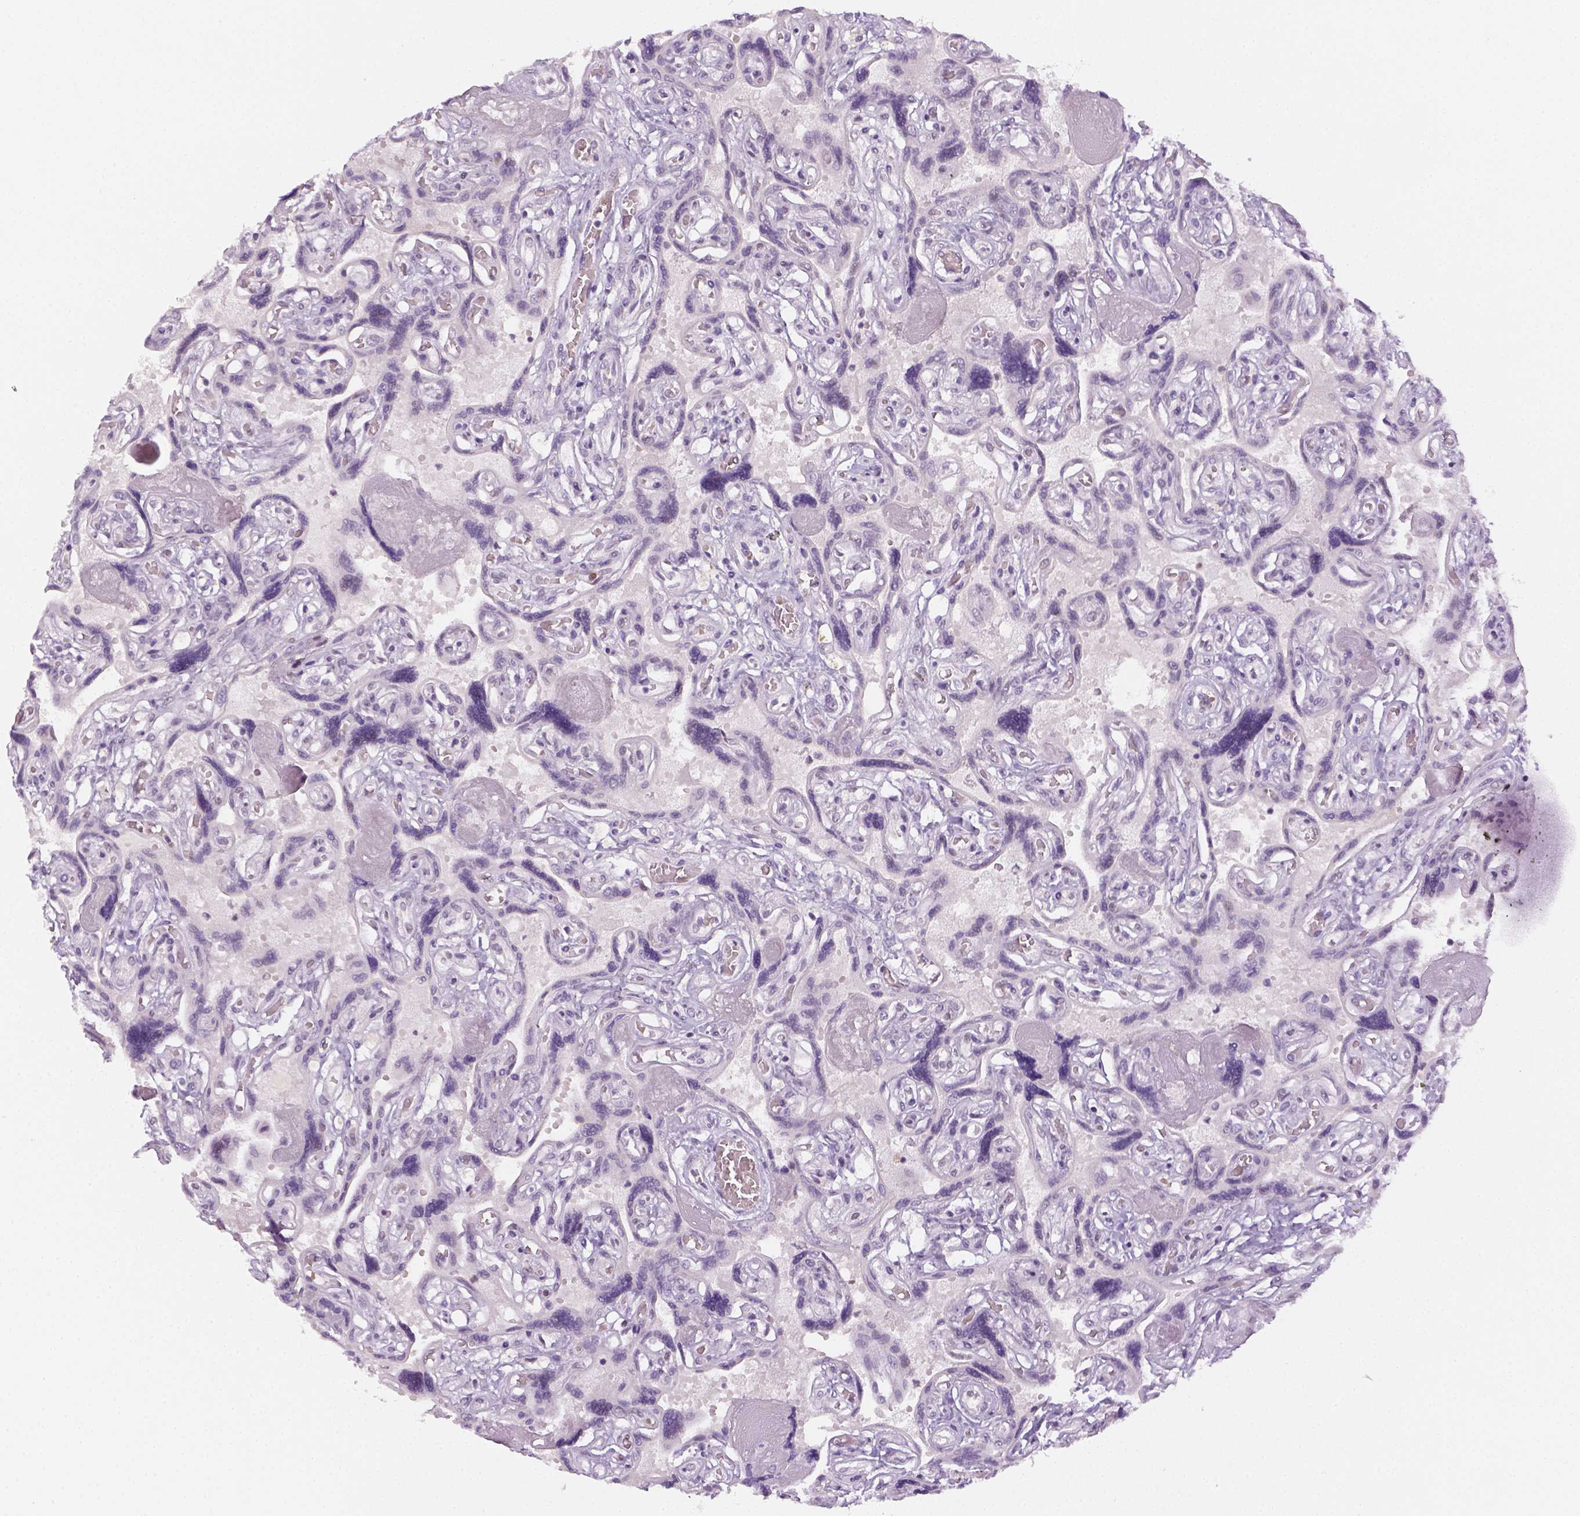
{"staining": {"intensity": "weak", "quantity": "25%-75%", "location": "nuclear"}, "tissue": "placenta", "cell_type": "Decidual cells", "image_type": "normal", "snomed": [{"axis": "morphology", "description": "Normal tissue, NOS"}, {"axis": "topography", "description": "Placenta"}], "caption": "Unremarkable placenta shows weak nuclear staining in approximately 25%-75% of decidual cells (Stains: DAB in brown, nuclei in blue, Microscopy: brightfield microscopy at high magnification)..", "gene": "MAGEB3", "patient": {"sex": "female", "age": 32}}